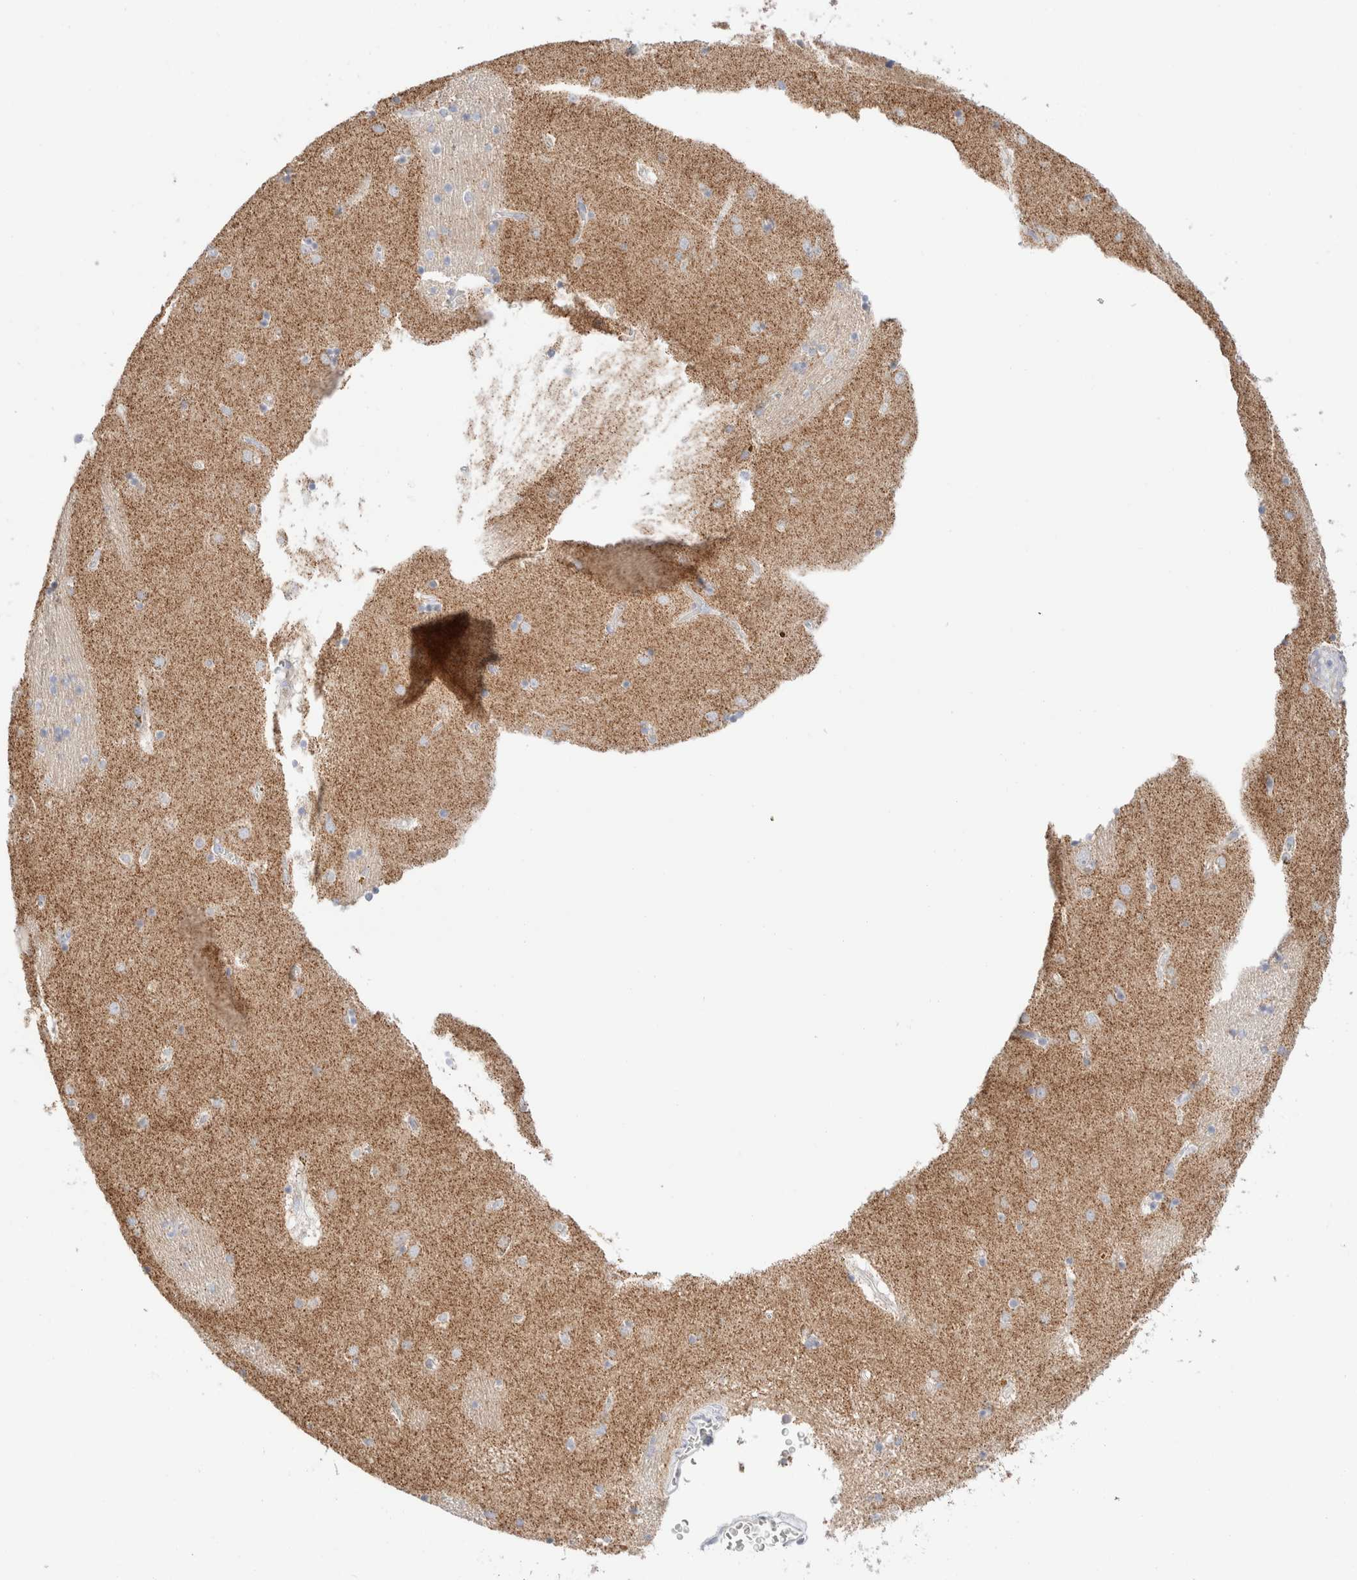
{"staining": {"intensity": "weak", "quantity": "25%-75%", "location": "cytoplasmic/membranous"}, "tissue": "caudate", "cell_type": "Glial cells", "image_type": "normal", "snomed": [{"axis": "morphology", "description": "Normal tissue, NOS"}, {"axis": "topography", "description": "Lateral ventricle wall"}], "caption": "Protein analysis of benign caudate shows weak cytoplasmic/membranous staining in approximately 25%-75% of glial cells.", "gene": "ATP6V1C1", "patient": {"sex": "male", "age": 70}}